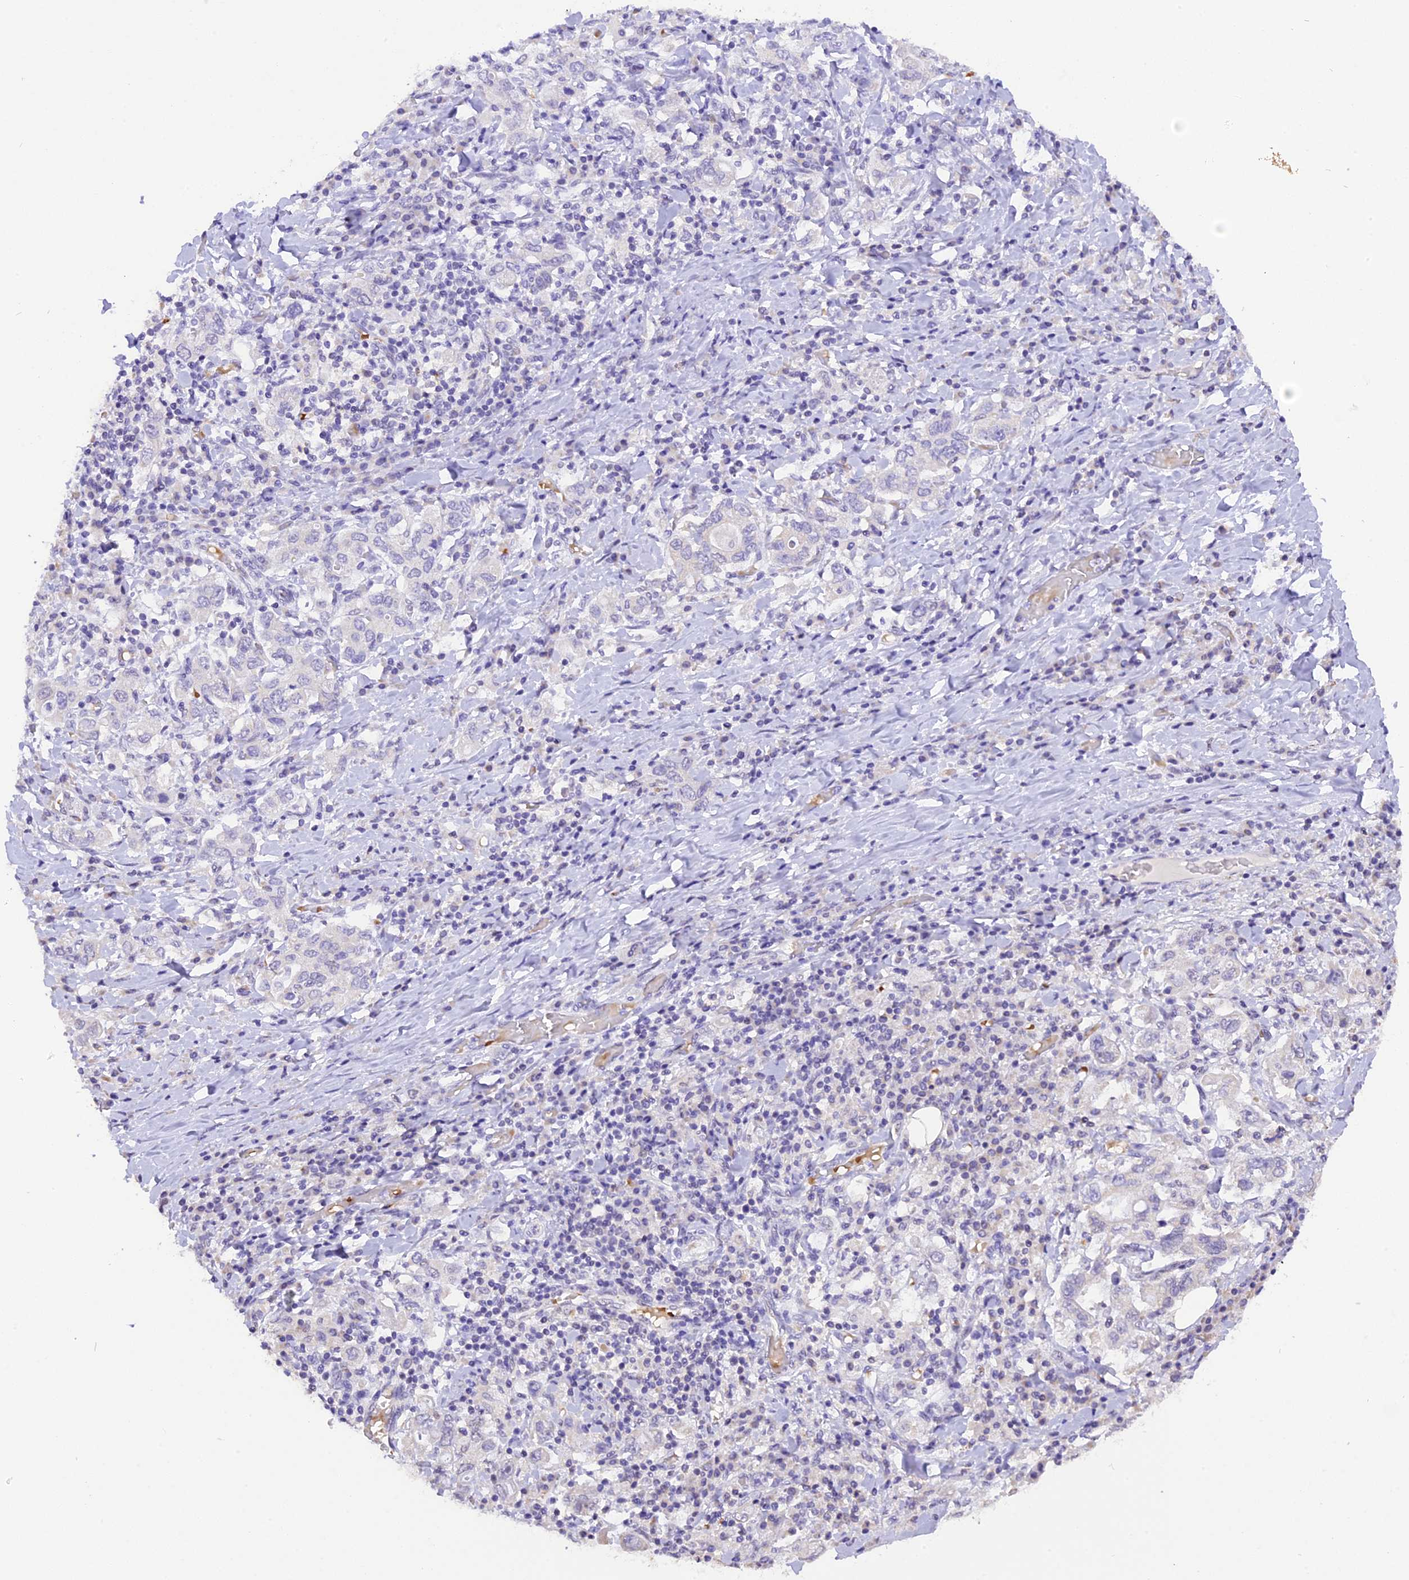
{"staining": {"intensity": "negative", "quantity": "none", "location": "none"}, "tissue": "stomach cancer", "cell_type": "Tumor cells", "image_type": "cancer", "snomed": [{"axis": "morphology", "description": "Adenocarcinoma, NOS"}, {"axis": "topography", "description": "Stomach, upper"}, {"axis": "topography", "description": "Stomach"}], "caption": "Histopathology image shows no significant protein staining in tumor cells of stomach adenocarcinoma. (Stains: DAB (3,3'-diaminobenzidine) IHC with hematoxylin counter stain, Microscopy: brightfield microscopy at high magnification).", "gene": "AHSP", "patient": {"sex": "male", "age": 62}}